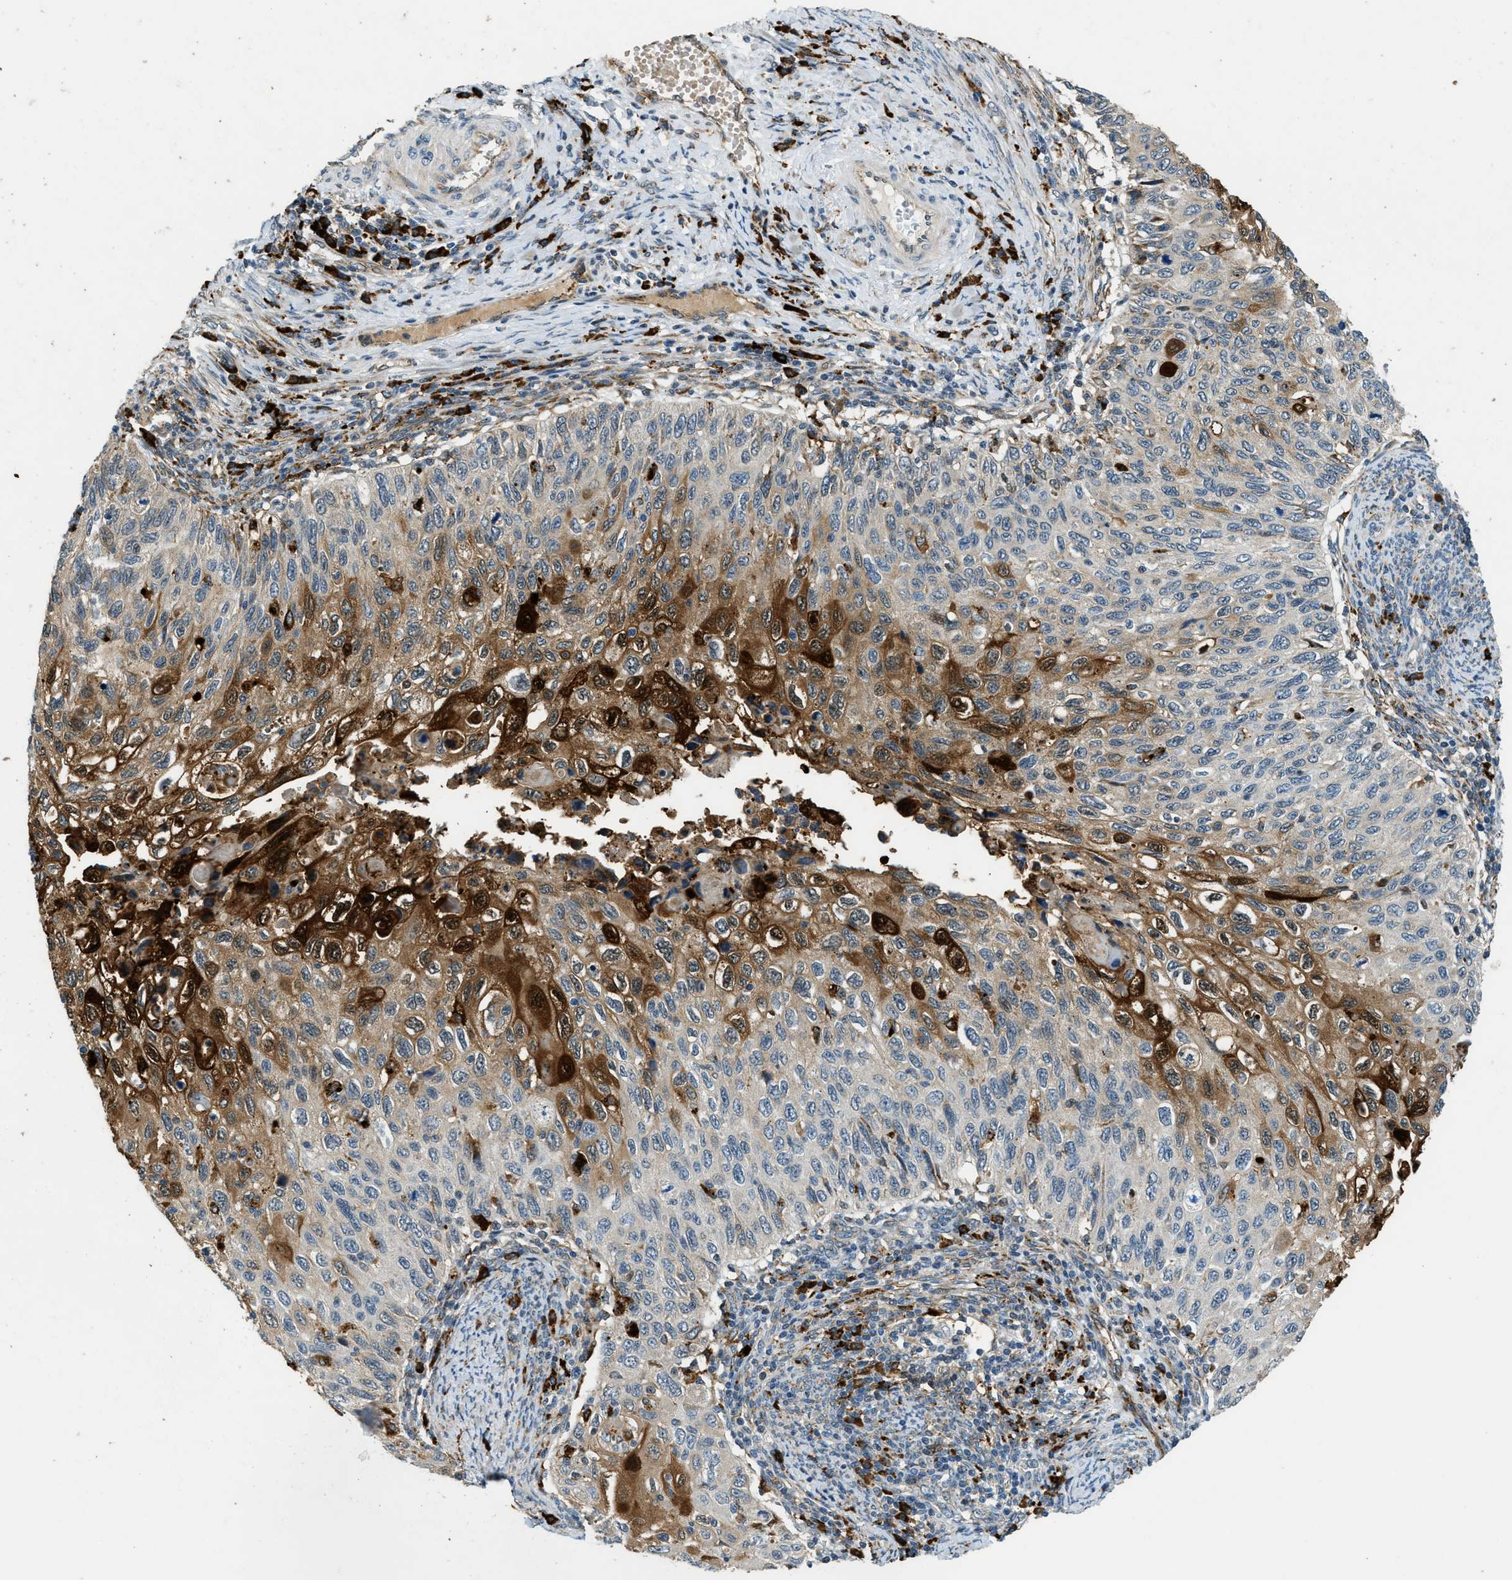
{"staining": {"intensity": "strong", "quantity": "<25%", "location": "cytoplasmic/membranous"}, "tissue": "cervical cancer", "cell_type": "Tumor cells", "image_type": "cancer", "snomed": [{"axis": "morphology", "description": "Squamous cell carcinoma, NOS"}, {"axis": "topography", "description": "Cervix"}], "caption": "Protein staining displays strong cytoplasmic/membranous positivity in about <25% of tumor cells in squamous cell carcinoma (cervical). (IHC, brightfield microscopy, high magnification).", "gene": "HERC2", "patient": {"sex": "female", "age": 70}}